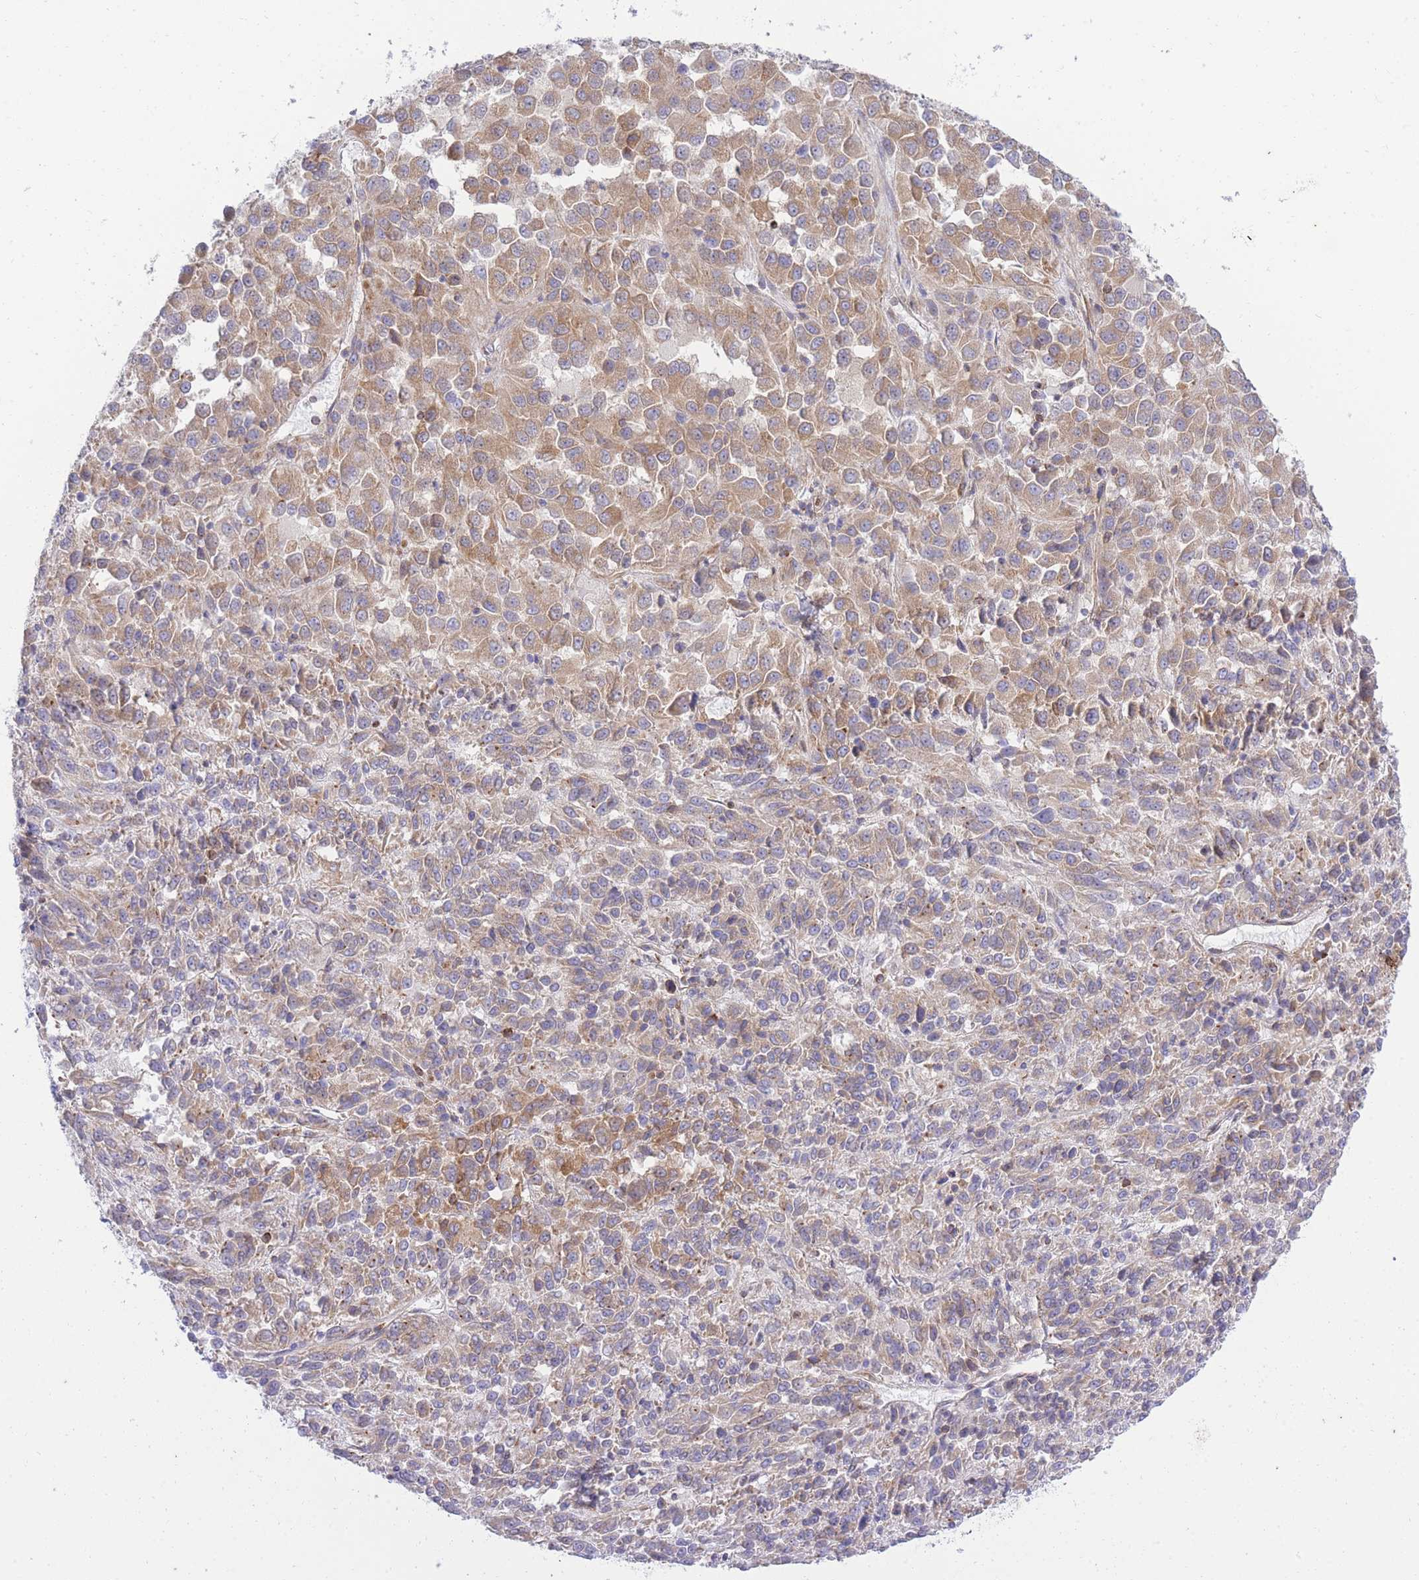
{"staining": {"intensity": "moderate", "quantity": ">75%", "location": "cytoplasmic/membranous"}, "tissue": "melanoma", "cell_type": "Tumor cells", "image_type": "cancer", "snomed": [{"axis": "morphology", "description": "Malignant melanoma, Metastatic site"}, {"axis": "topography", "description": "Lung"}], "caption": "Moderate cytoplasmic/membranous staining is appreciated in approximately >75% of tumor cells in melanoma. The staining was performed using DAB (3,3'-diaminobenzidine), with brown indicating positive protein expression. Nuclei are stained blue with hematoxylin.", "gene": "REM1", "patient": {"sex": "male", "age": 64}}